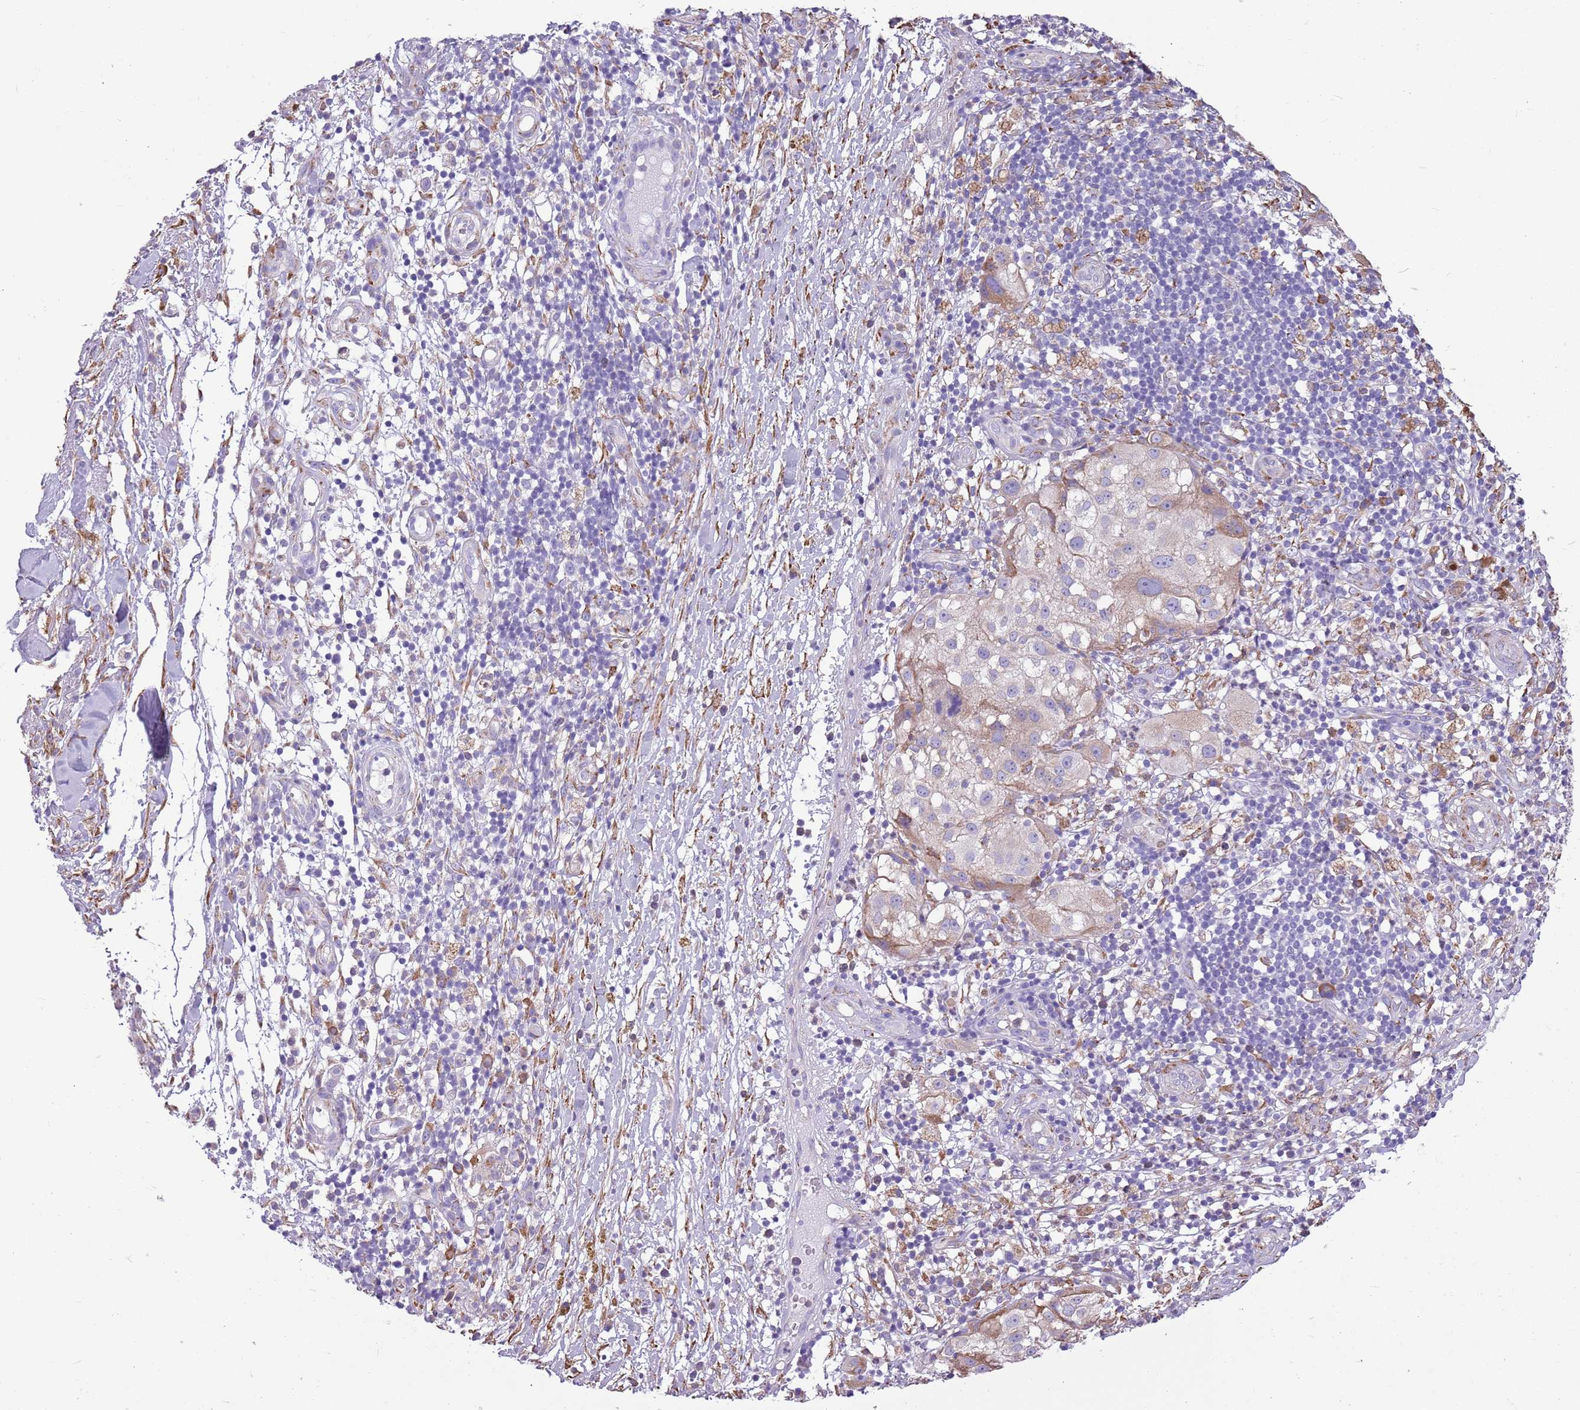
{"staining": {"intensity": "weak", "quantity": "<25%", "location": "cytoplasmic/membranous"}, "tissue": "melanoma", "cell_type": "Tumor cells", "image_type": "cancer", "snomed": [{"axis": "morphology", "description": "Normal morphology"}, {"axis": "morphology", "description": "Malignant melanoma, NOS"}, {"axis": "topography", "description": "Skin"}], "caption": "Immunohistochemical staining of melanoma shows no significant positivity in tumor cells.", "gene": "KCTD19", "patient": {"sex": "female", "age": 72}}